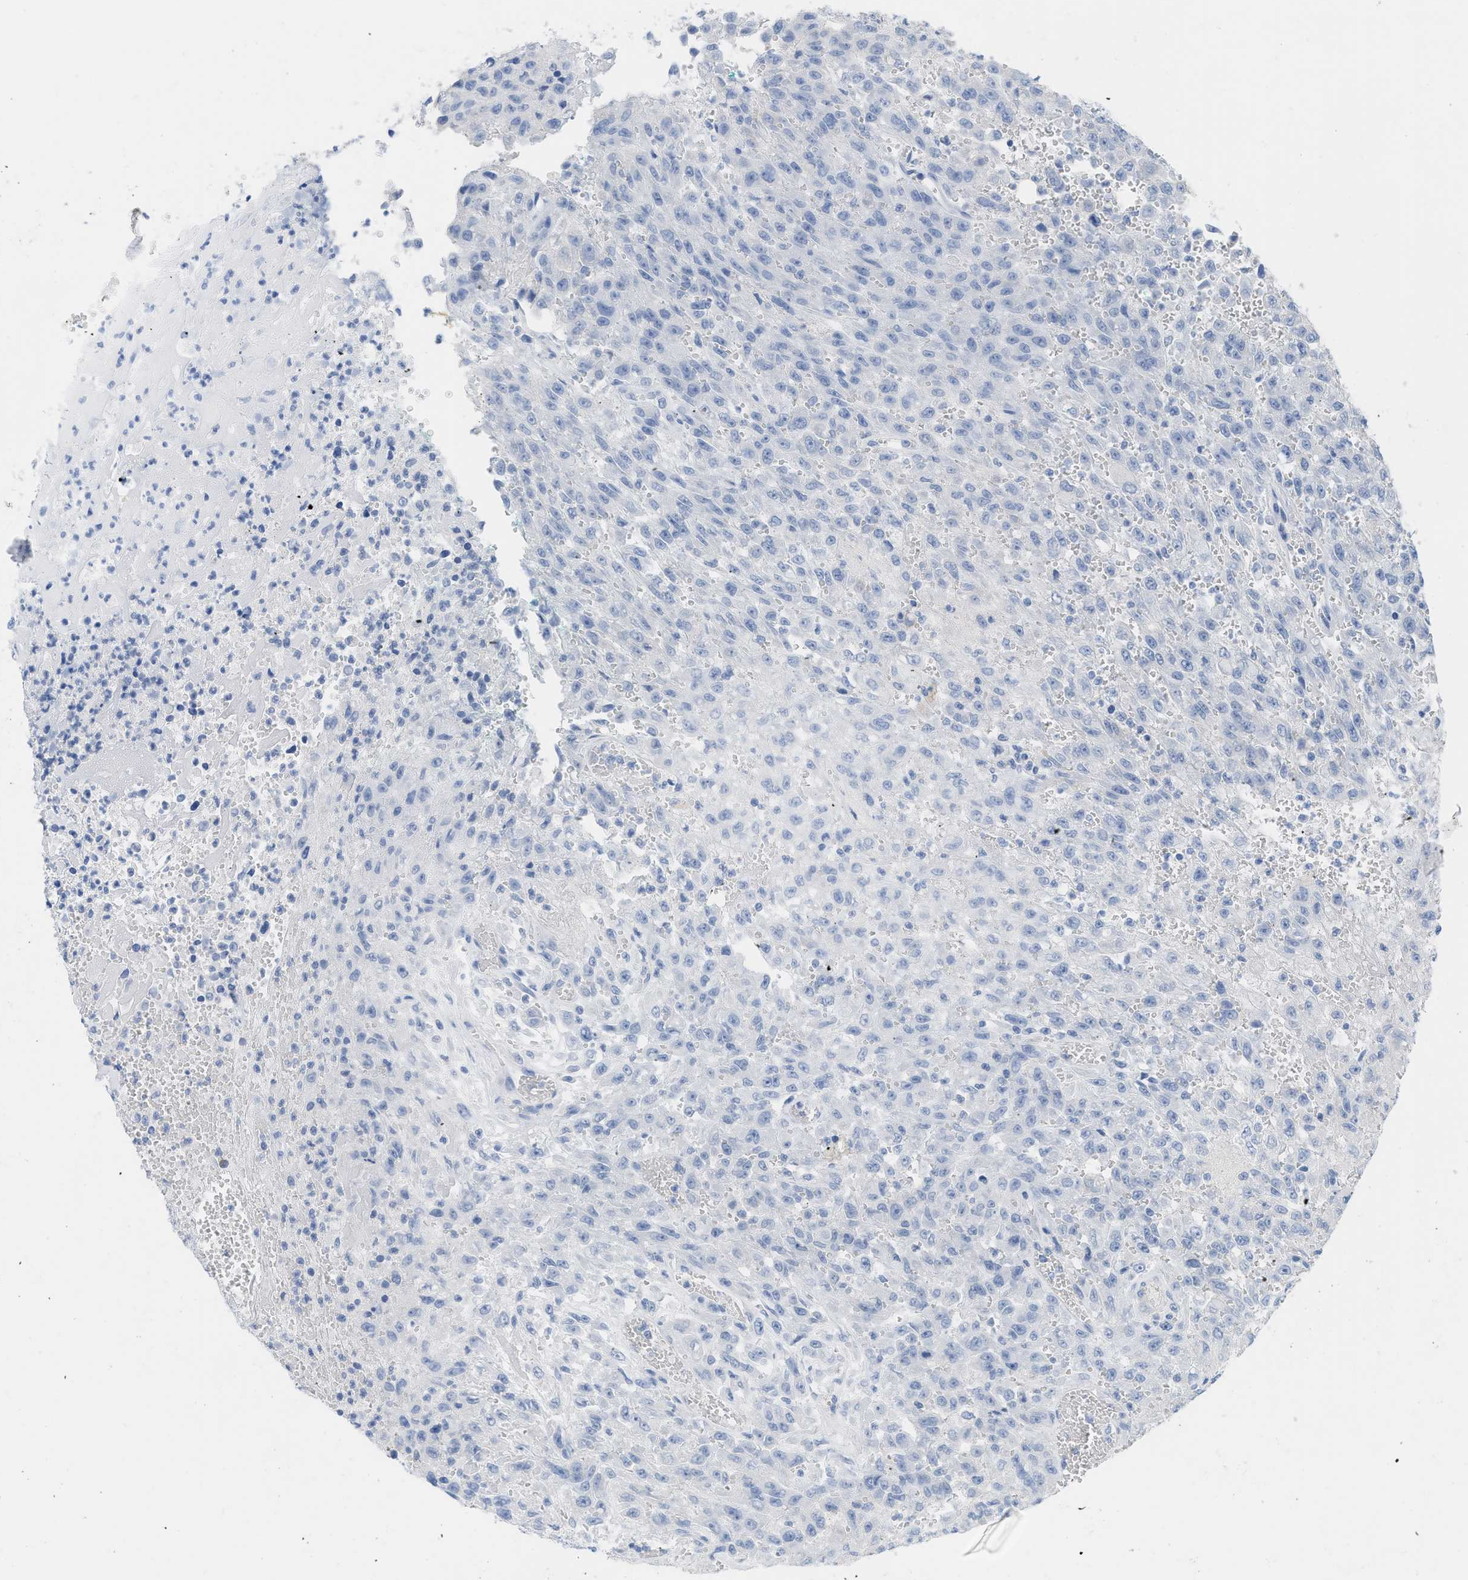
{"staining": {"intensity": "negative", "quantity": "none", "location": "none"}, "tissue": "urothelial cancer", "cell_type": "Tumor cells", "image_type": "cancer", "snomed": [{"axis": "morphology", "description": "Urothelial carcinoma, High grade"}, {"axis": "topography", "description": "Urinary bladder"}], "caption": "There is no significant positivity in tumor cells of high-grade urothelial carcinoma. (Brightfield microscopy of DAB (3,3'-diaminobenzidine) immunohistochemistry (IHC) at high magnification).", "gene": "PAPPA", "patient": {"sex": "male", "age": 46}}